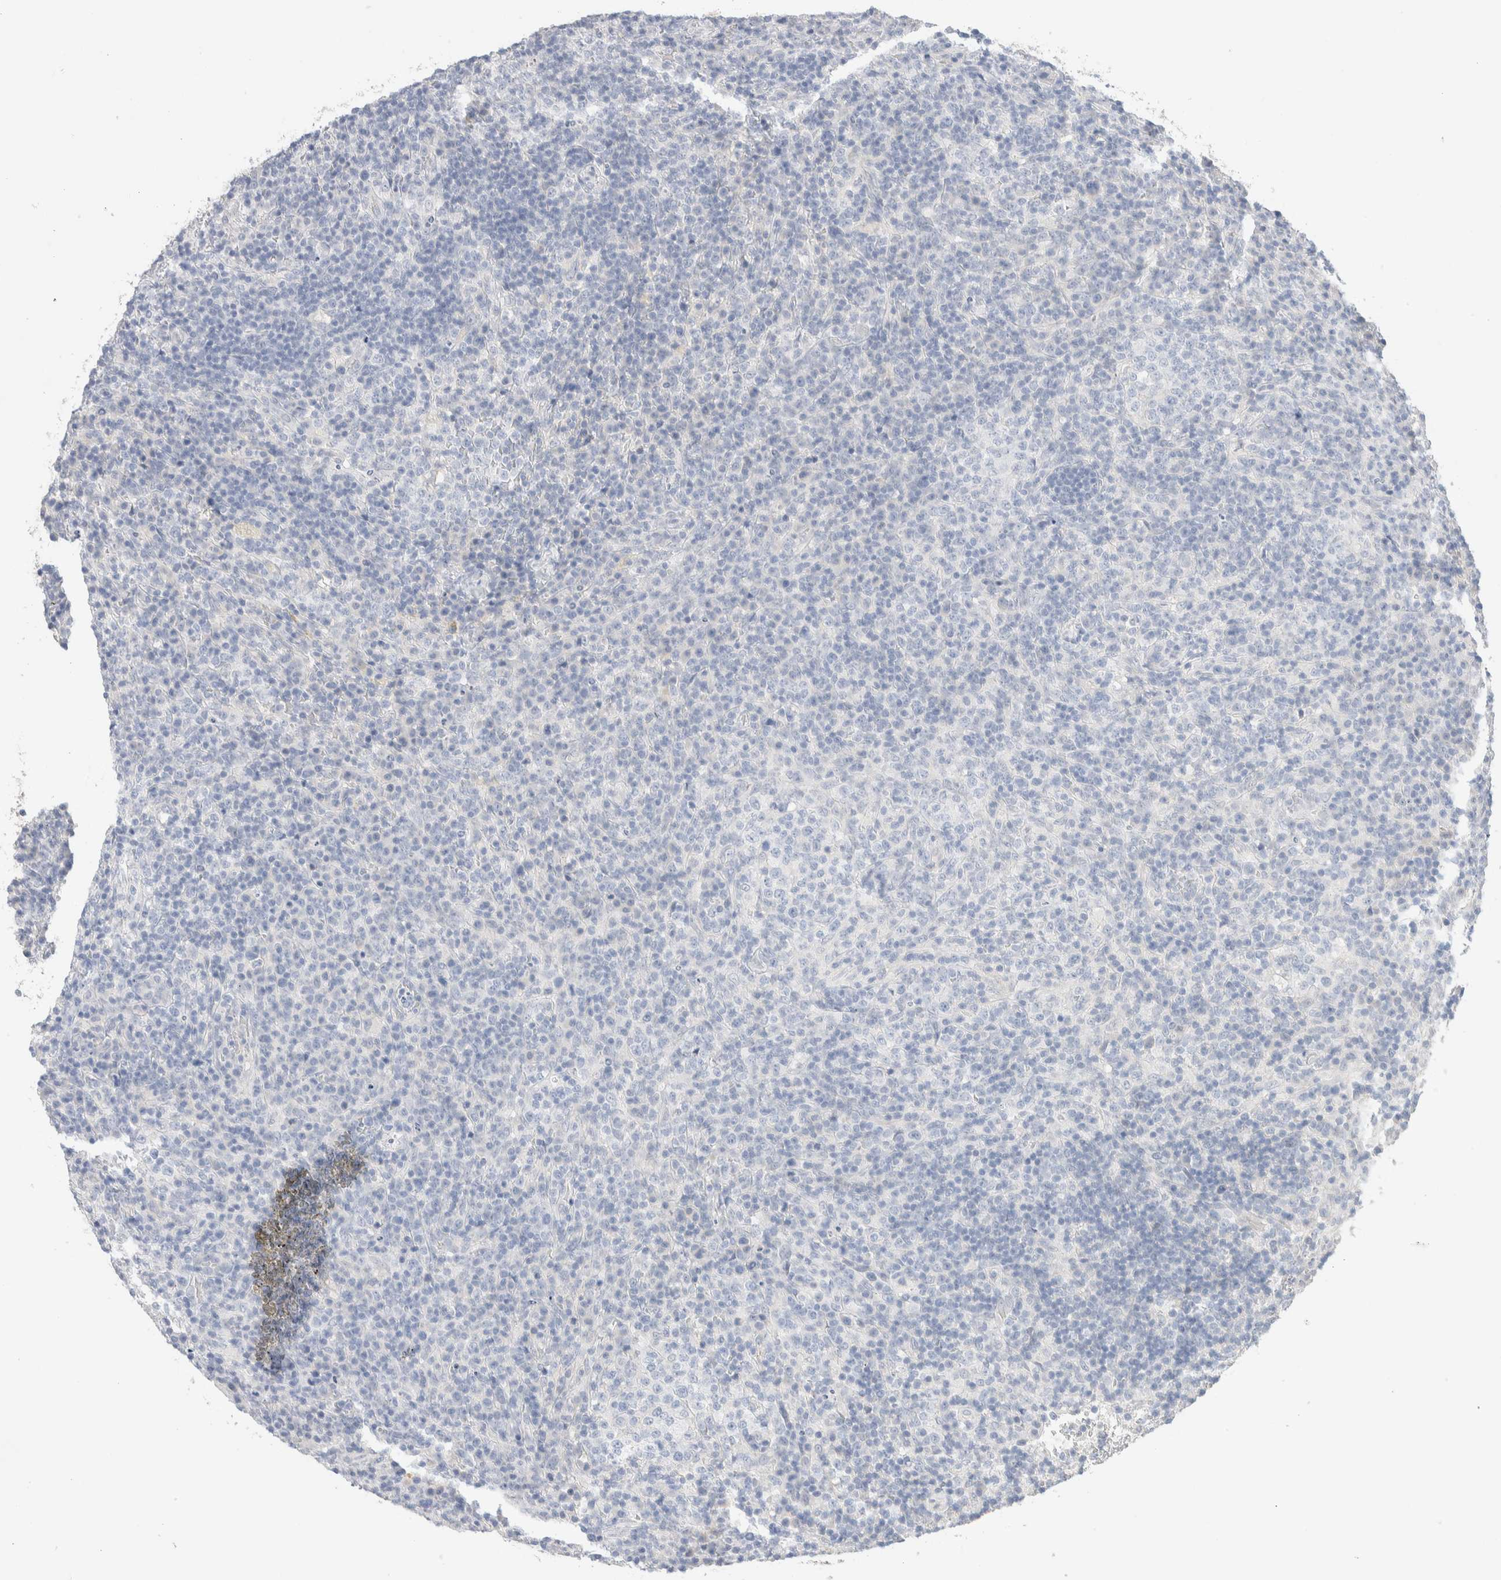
{"staining": {"intensity": "negative", "quantity": "none", "location": "none"}, "tissue": "lymphoma", "cell_type": "Tumor cells", "image_type": "cancer", "snomed": [{"axis": "morphology", "description": "Malignant lymphoma, non-Hodgkin's type, High grade"}, {"axis": "topography", "description": "Lymph node"}], "caption": "Protein analysis of malignant lymphoma, non-Hodgkin's type (high-grade) shows no significant positivity in tumor cells. The staining is performed using DAB brown chromogen with nuclei counter-stained in using hematoxylin.", "gene": "RIDA", "patient": {"sex": "female", "age": 76}}